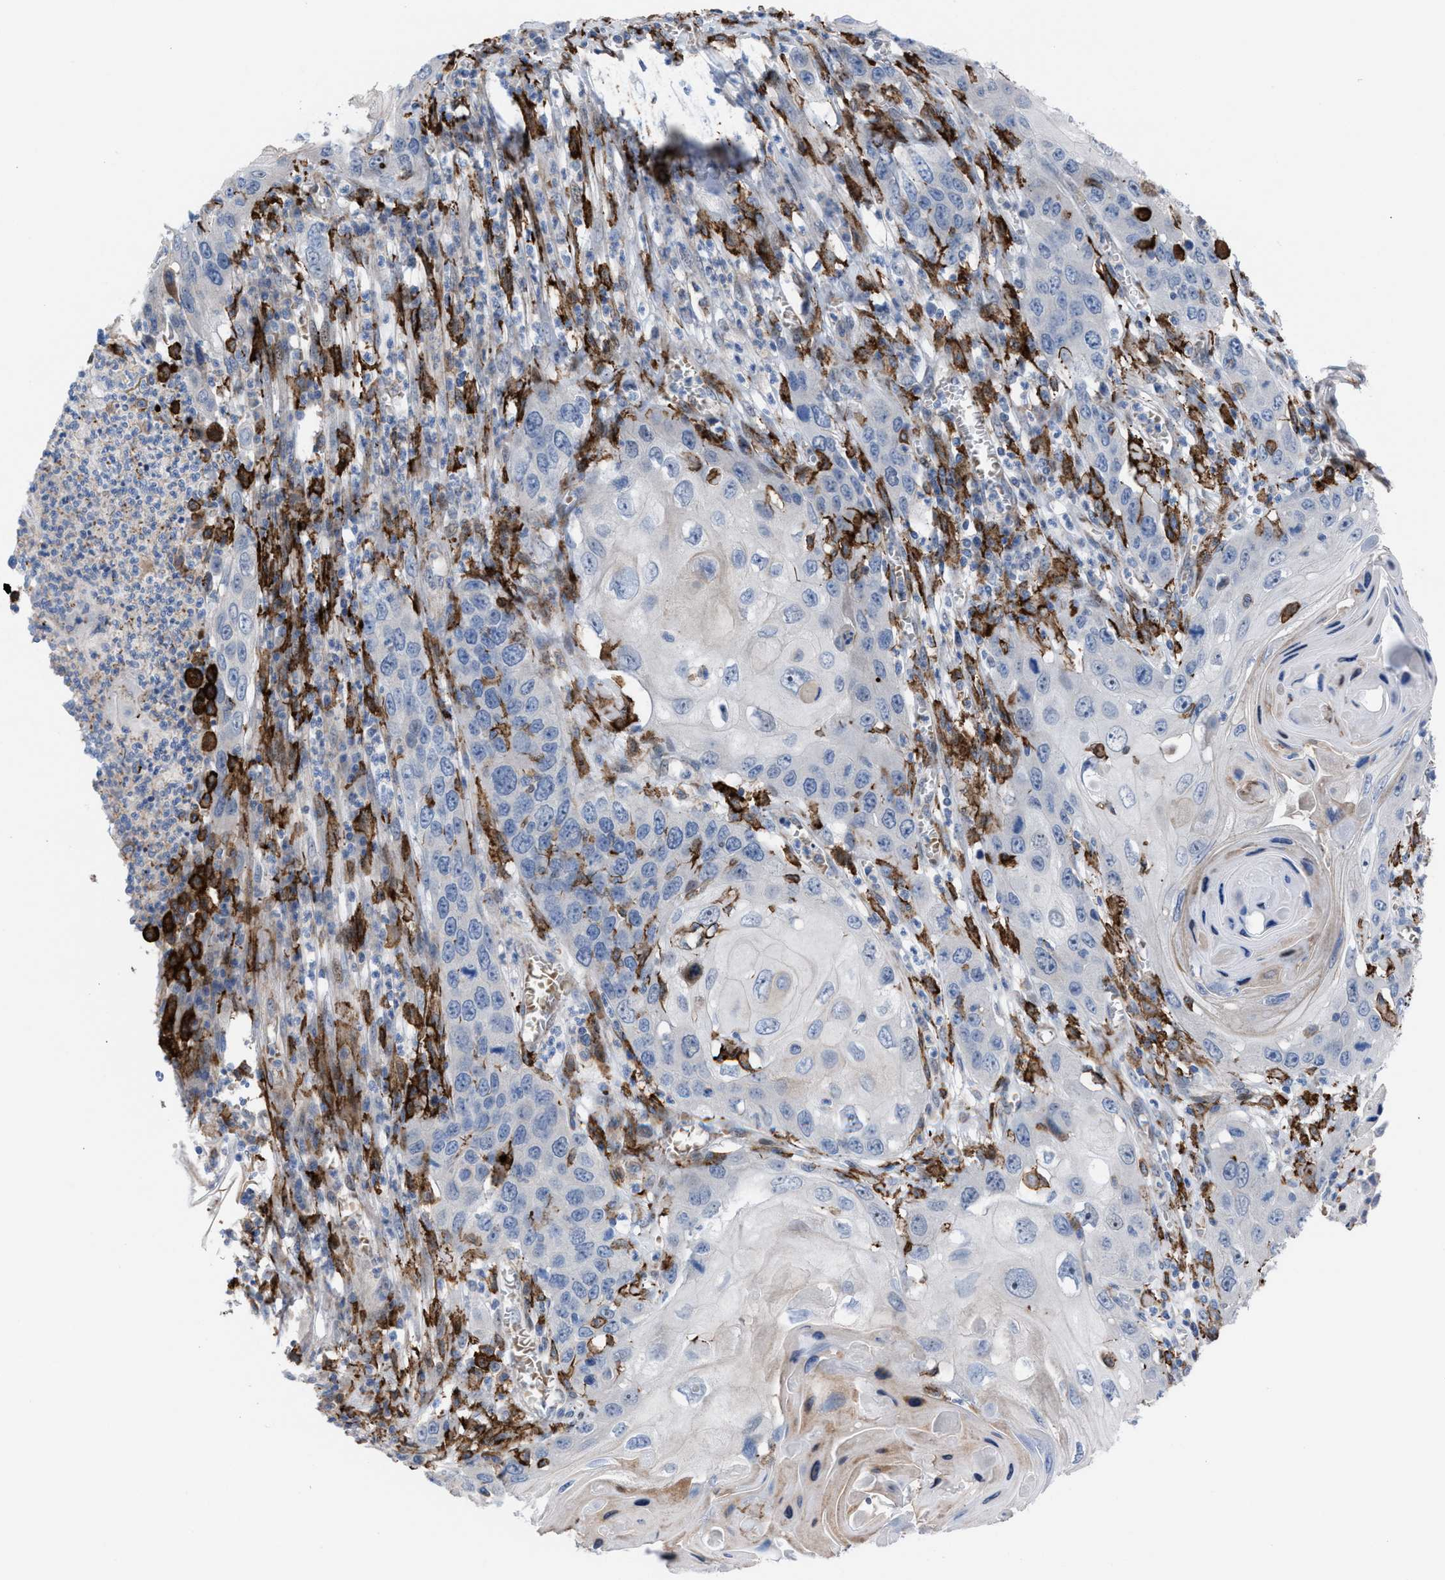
{"staining": {"intensity": "negative", "quantity": "none", "location": "none"}, "tissue": "skin cancer", "cell_type": "Tumor cells", "image_type": "cancer", "snomed": [{"axis": "morphology", "description": "Squamous cell carcinoma, NOS"}, {"axis": "topography", "description": "Skin"}], "caption": "An image of skin squamous cell carcinoma stained for a protein reveals no brown staining in tumor cells.", "gene": "SLC47A1", "patient": {"sex": "male", "age": 55}}